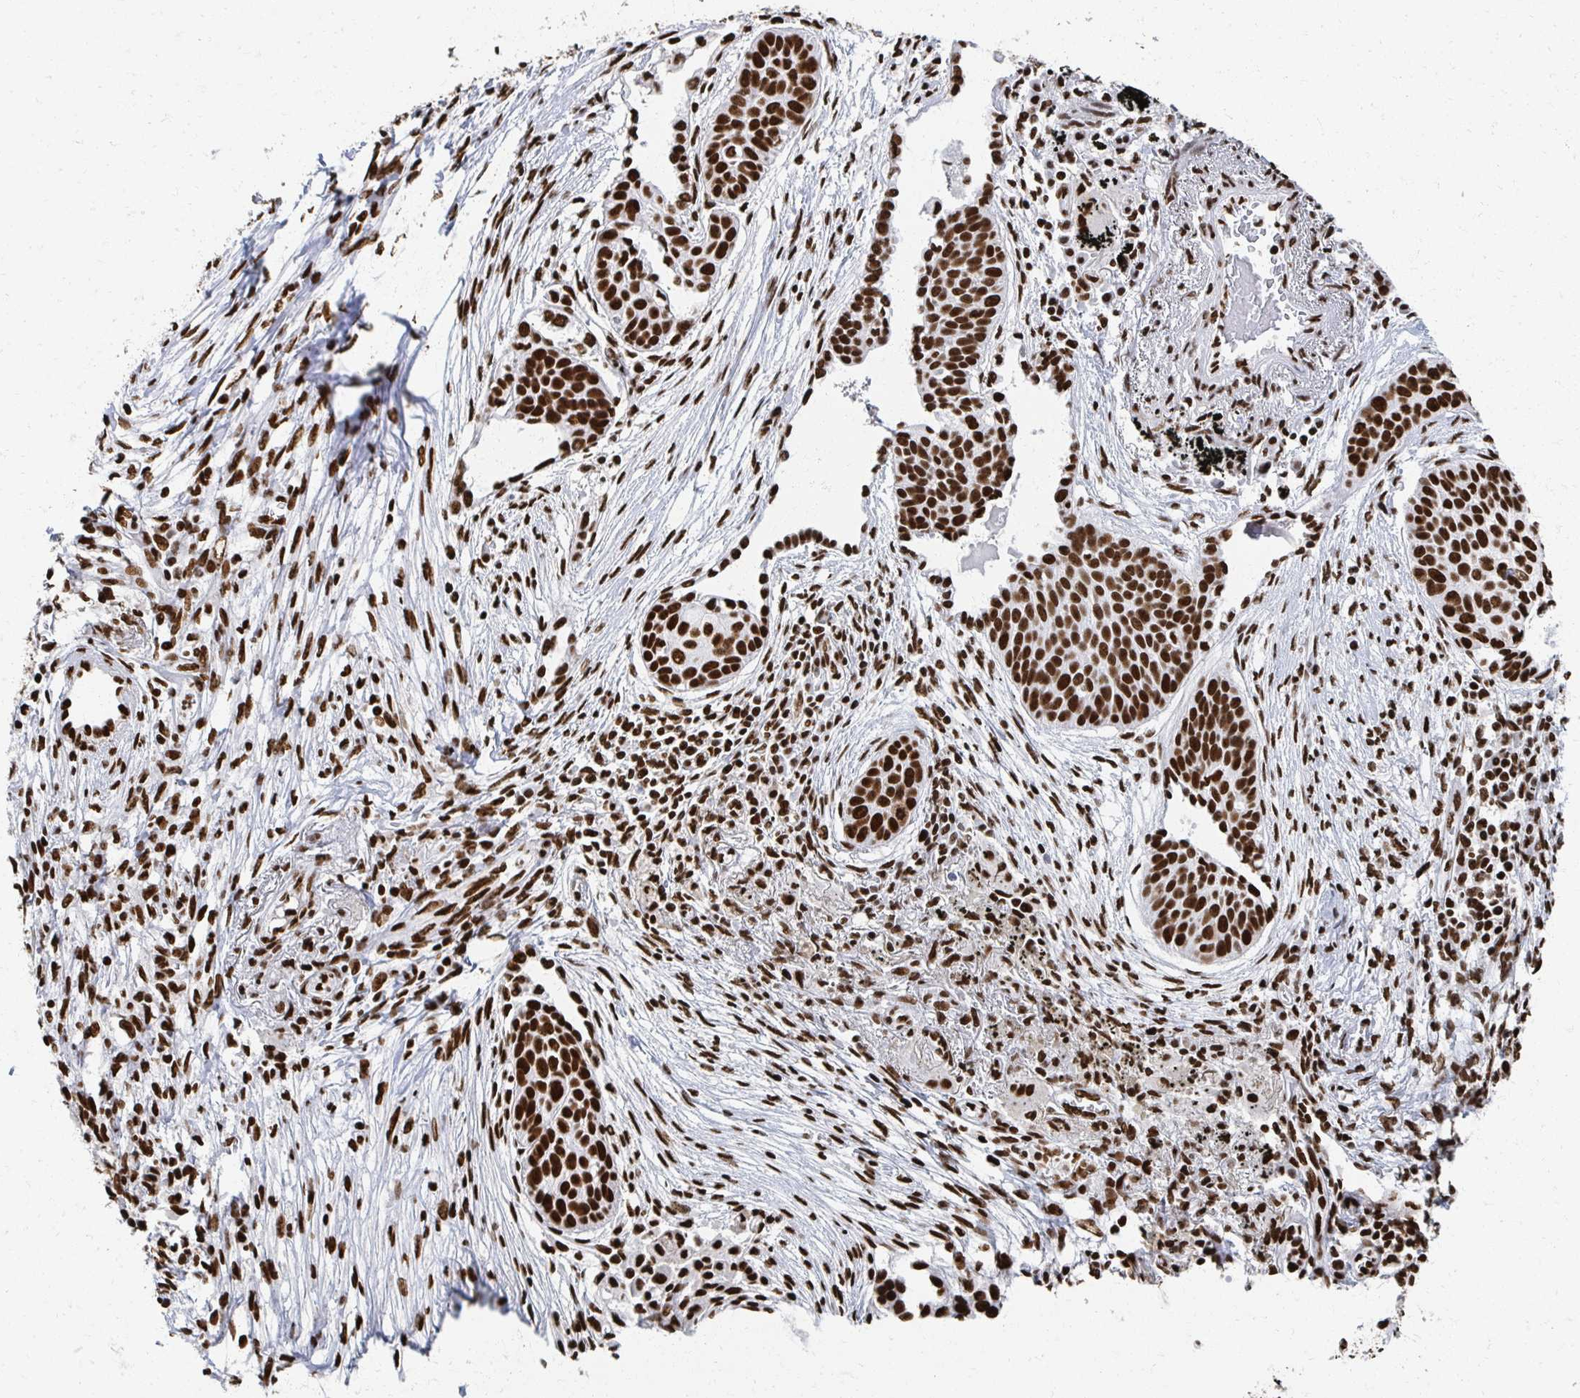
{"staining": {"intensity": "strong", "quantity": ">75%", "location": "nuclear"}, "tissue": "lung cancer", "cell_type": "Tumor cells", "image_type": "cancer", "snomed": [{"axis": "morphology", "description": "Squamous cell carcinoma, NOS"}, {"axis": "topography", "description": "Lung"}], "caption": "Immunohistochemical staining of human squamous cell carcinoma (lung) reveals strong nuclear protein expression in approximately >75% of tumor cells.", "gene": "RBBP7", "patient": {"sex": "male", "age": 71}}